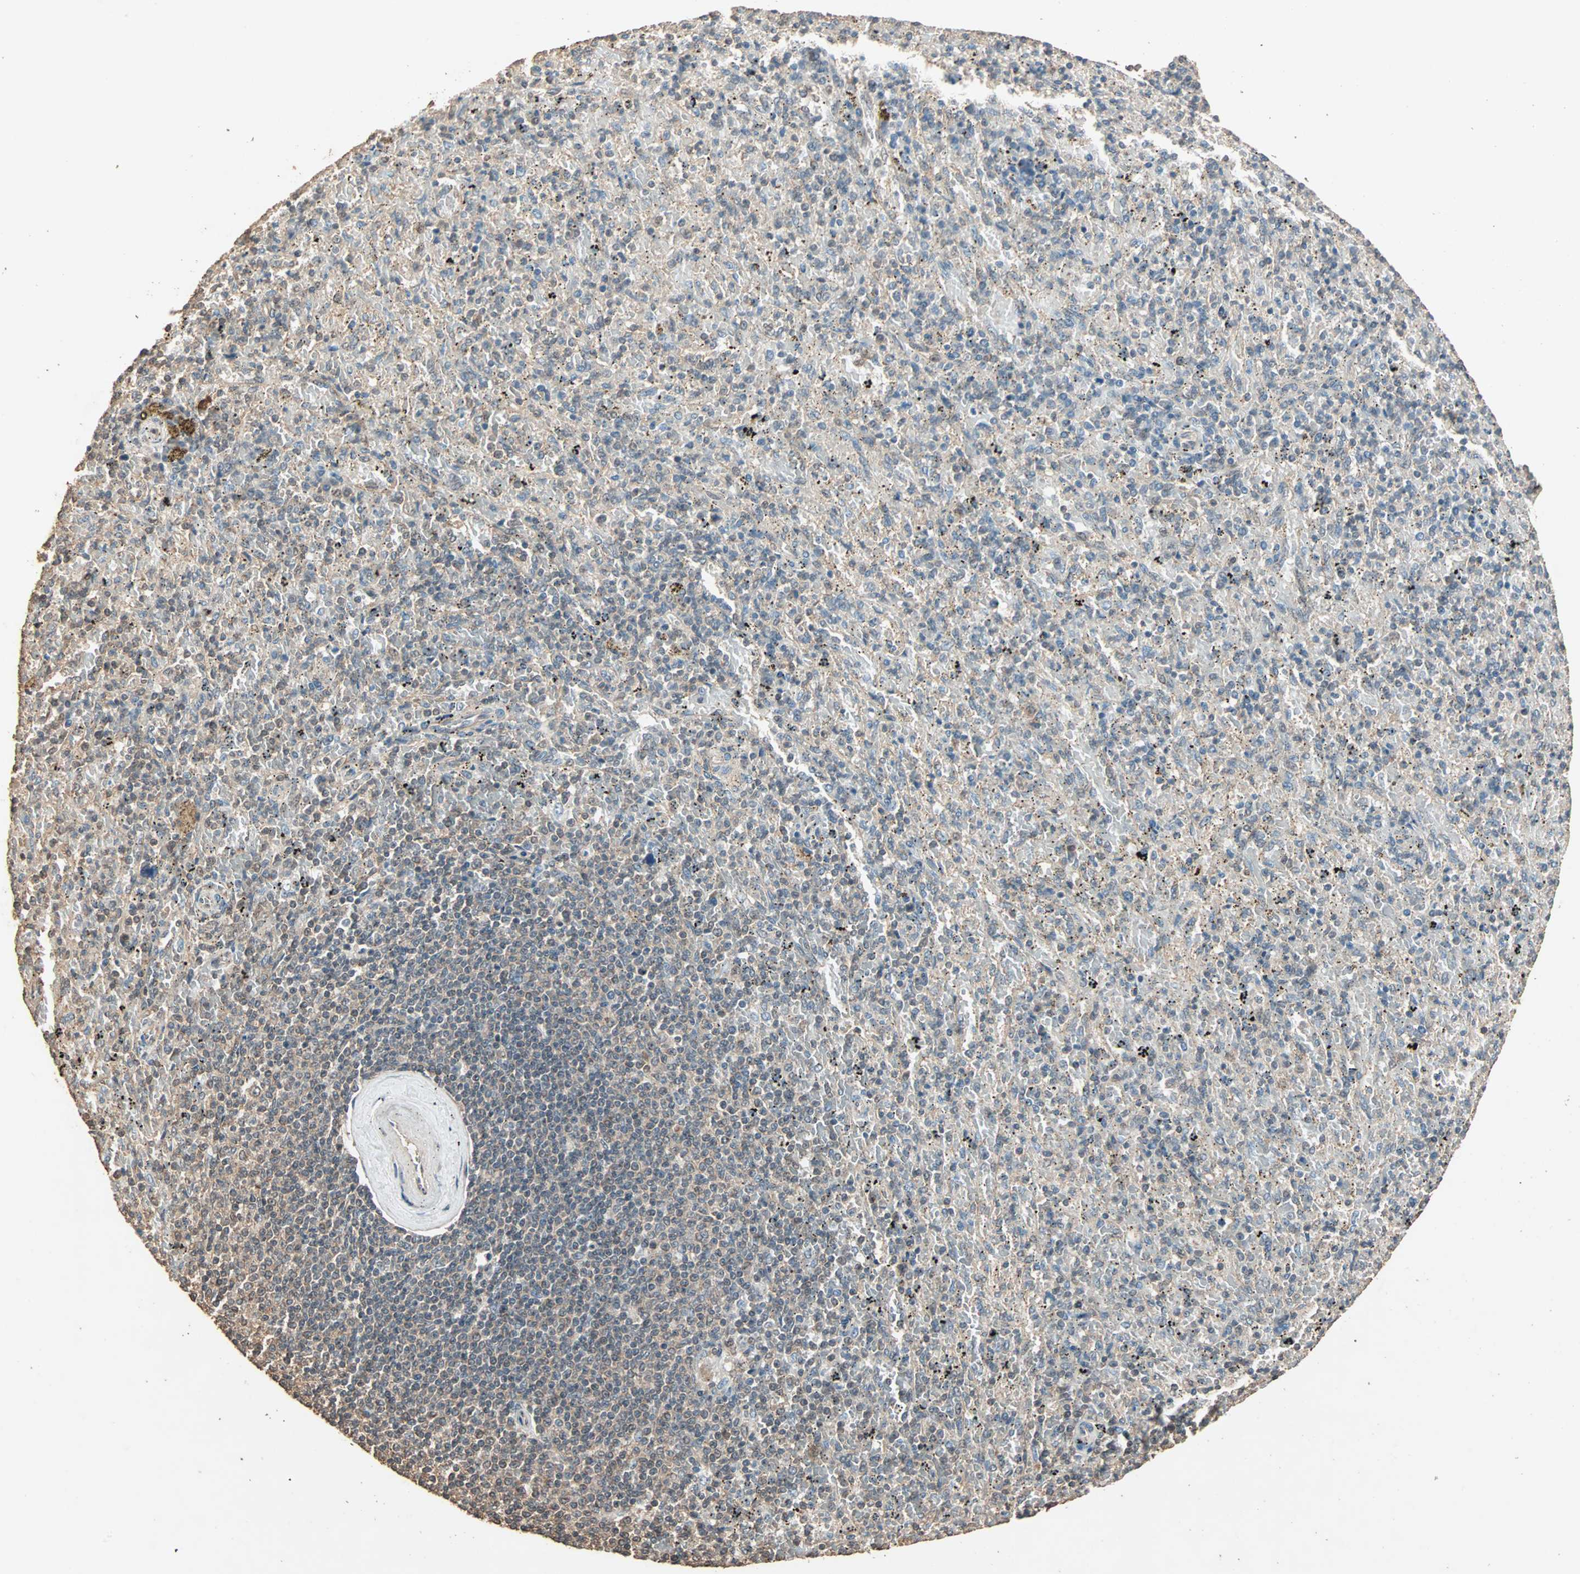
{"staining": {"intensity": "weak", "quantity": "25%-75%", "location": "cytoplasmic/membranous,nuclear"}, "tissue": "spleen", "cell_type": "Cells in red pulp", "image_type": "normal", "snomed": [{"axis": "morphology", "description": "Normal tissue, NOS"}, {"axis": "topography", "description": "Spleen"}], "caption": "Cells in red pulp demonstrate weak cytoplasmic/membranous,nuclear expression in about 25%-75% of cells in unremarkable spleen.", "gene": "ZBTB33", "patient": {"sex": "female", "age": 43}}